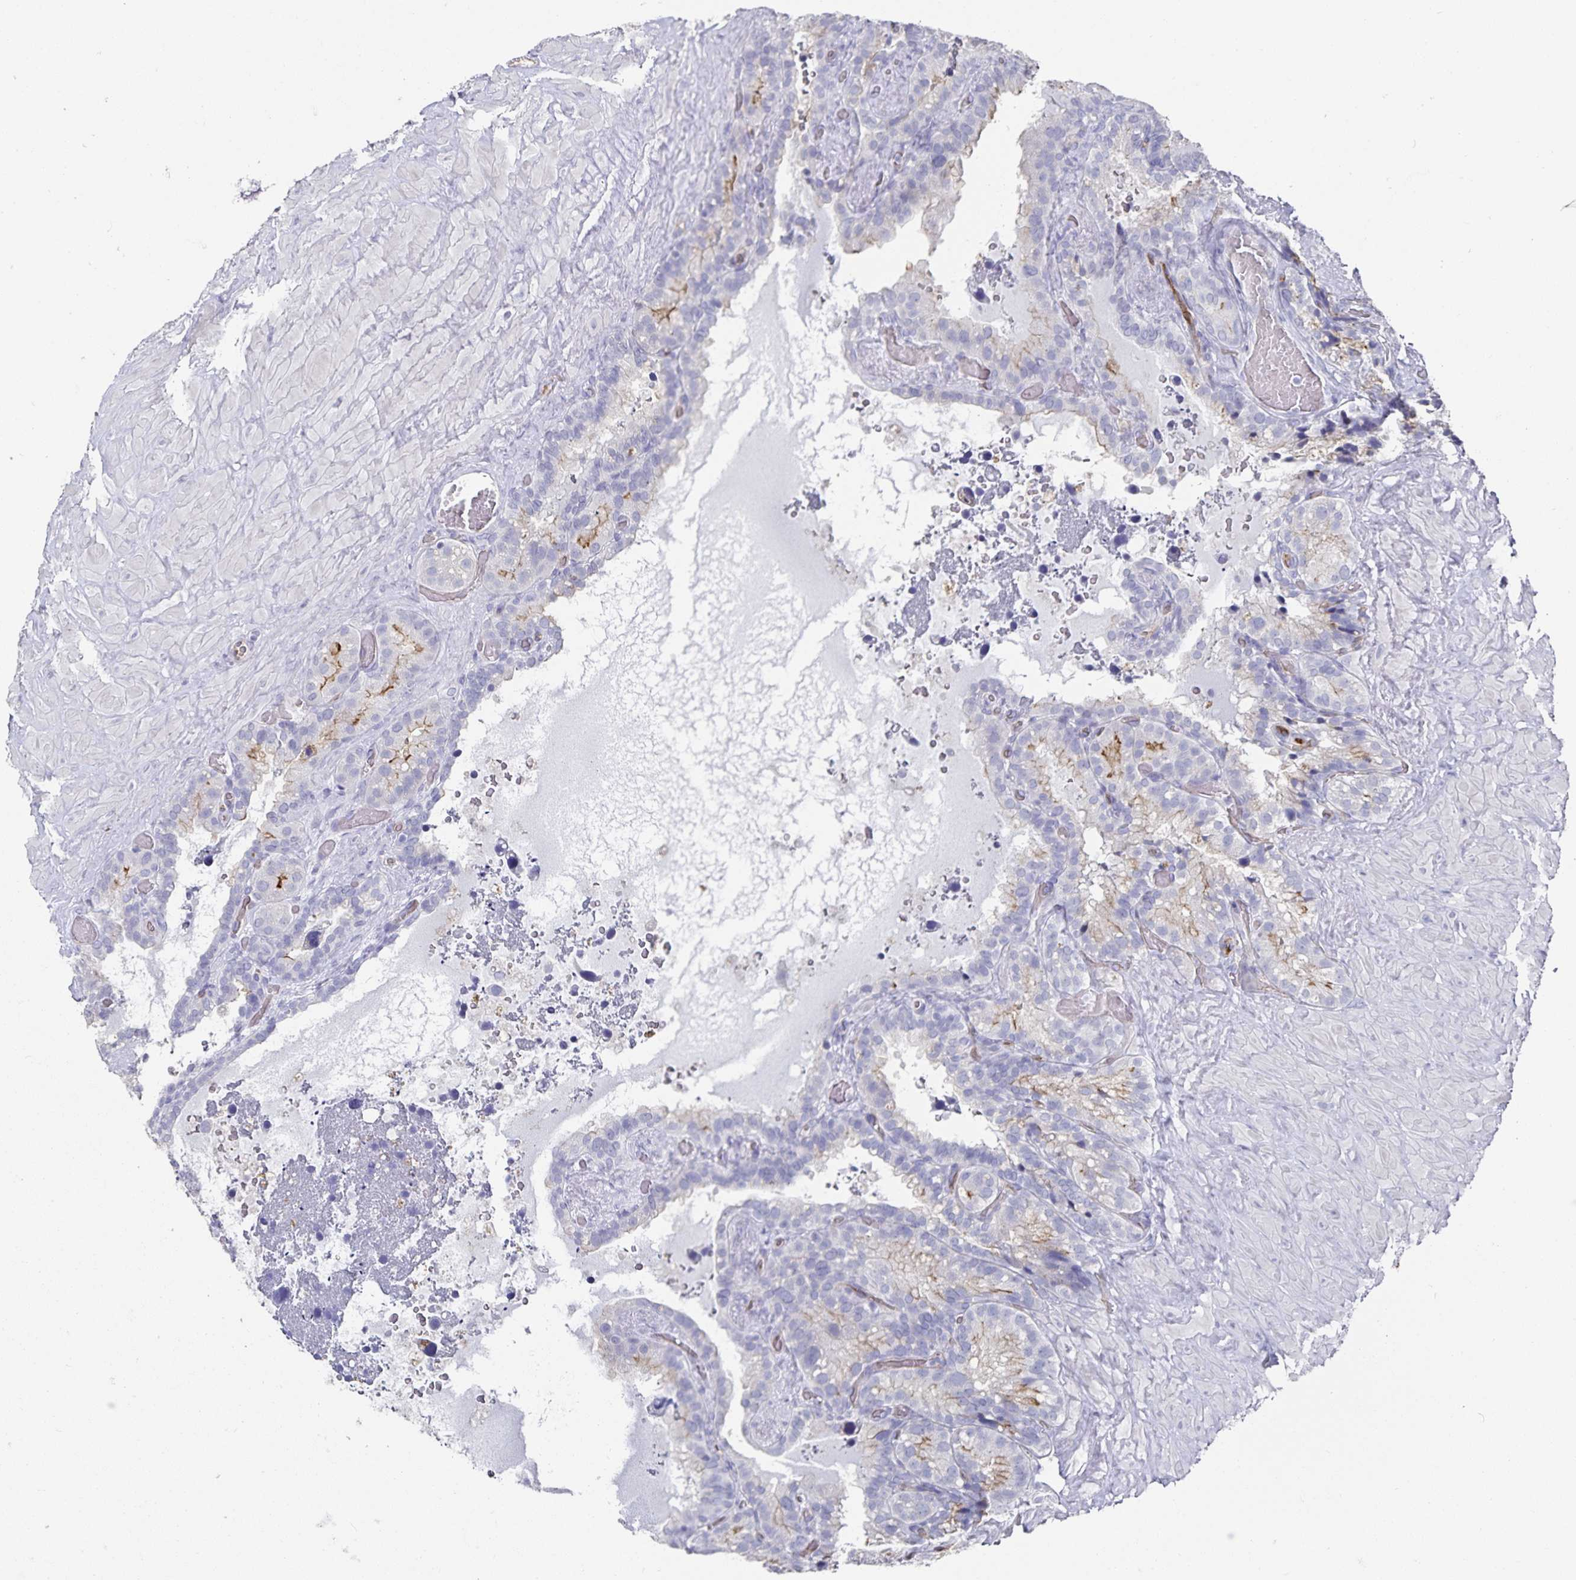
{"staining": {"intensity": "weak", "quantity": "<25%", "location": "cytoplasmic/membranous"}, "tissue": "seminal vesicle", "cell_type": "Glandular cells", "image_type": "normal", "snomed": [{"axis": "morphology", "description": "Normal tissue, NOS"}, {"axis": "topography", "description": "Seminal veicle"}], "caption": "Immunohistochemistry (IHC) image of benign seminal vesicle stained for a protein (brown), which demonstrates no expression in glandular cells. (DAB immunohistochemistry (IHC) visualized using brightfield microscopy, high magnification).", "gene": "PODXL", "patient": {"sex": "male", "age": 60}}